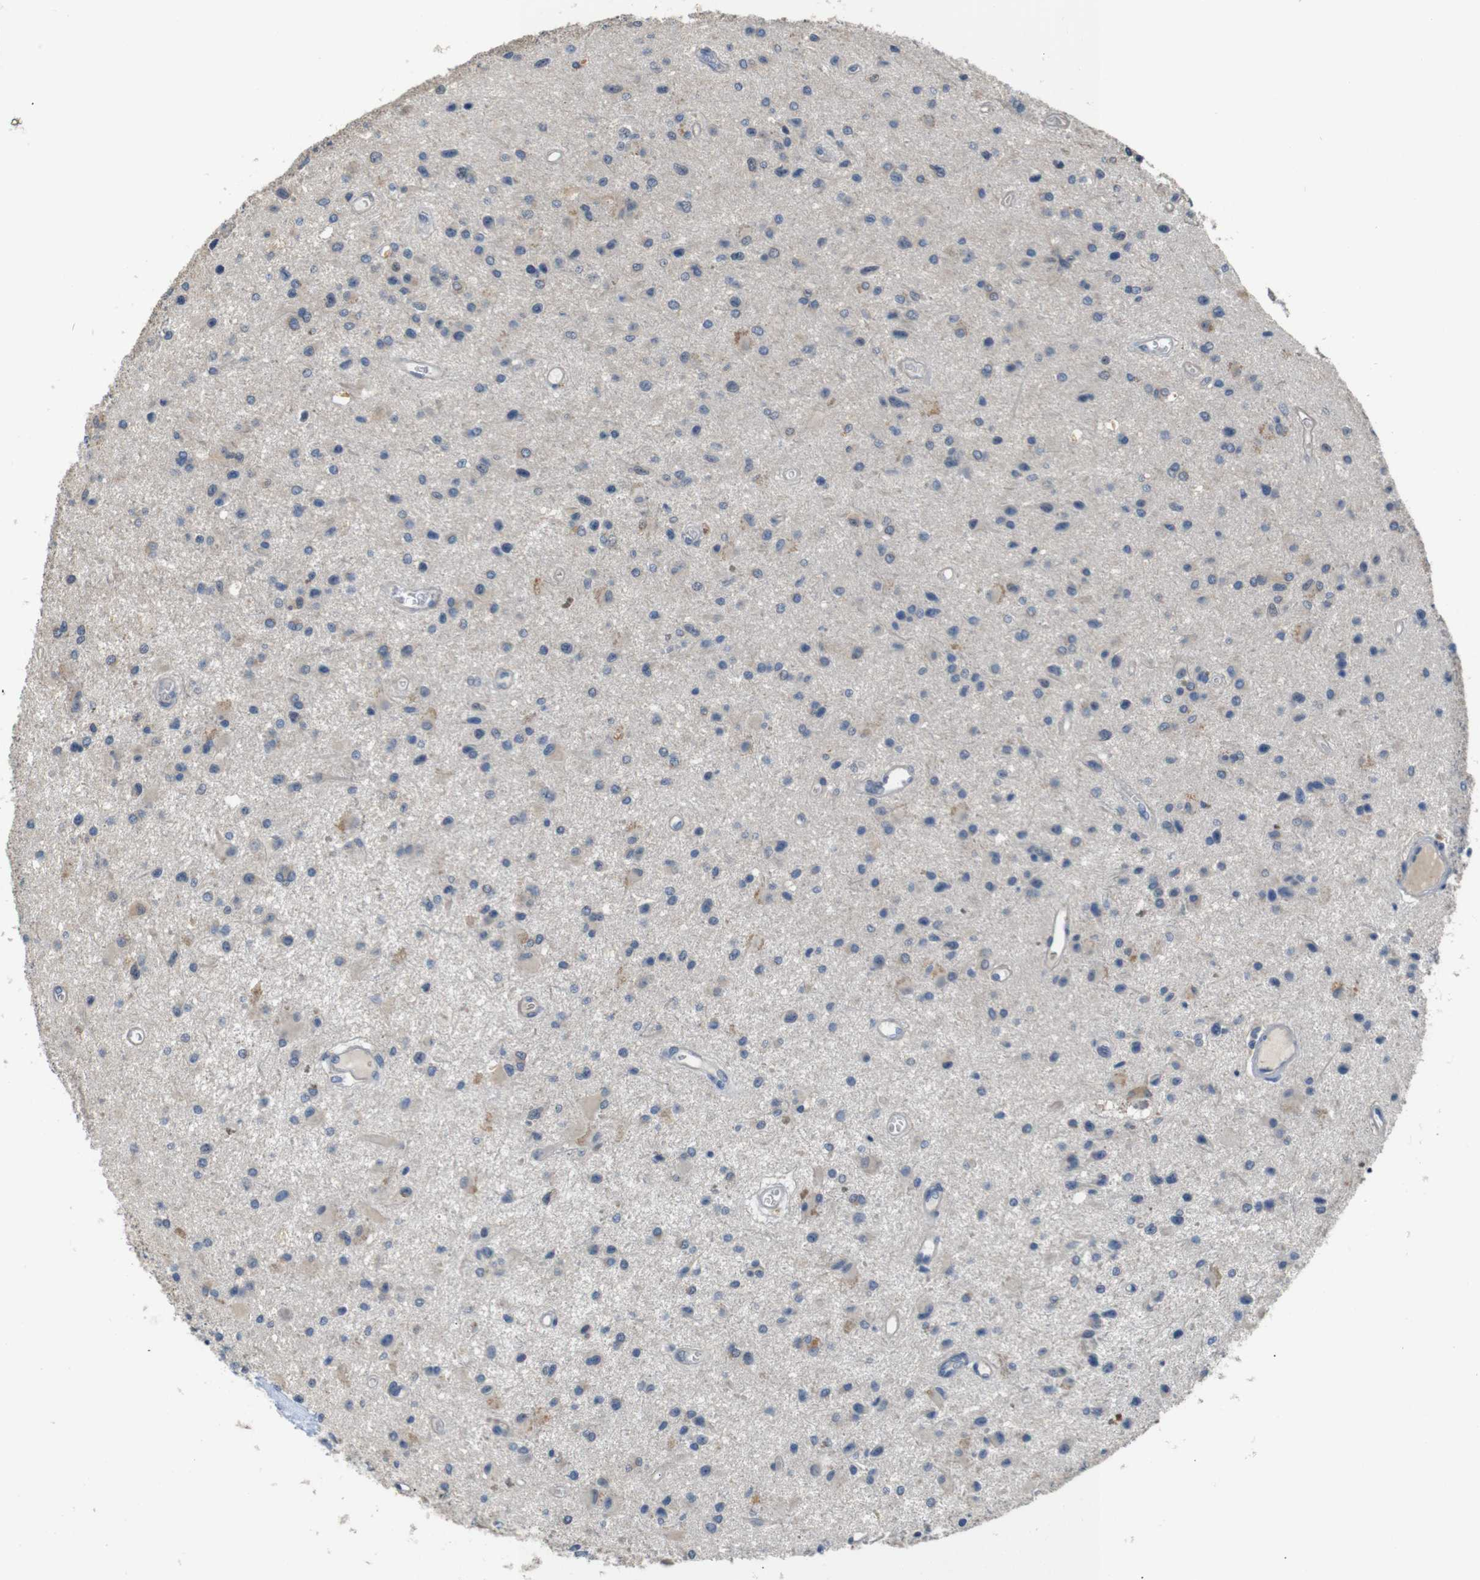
{"staining": {"intensity": "negative", "quantity": "none", "location": "none"}, "tissue": "glioma", "cell_type": "Tumor cells", "image_type": "cancer", "snomed": [{"axis": "morphology", "description": "Glioma, malignant, Low grade"}, {"axis": "topography", "description": "Brain"}], "caption": "Immunohistochemical staining of glioma exhibits no significant expression in tumor cells. Nuclei are stained in blue.", "gene": "SFN", "patient": {"sex": "male", "age": 58}}